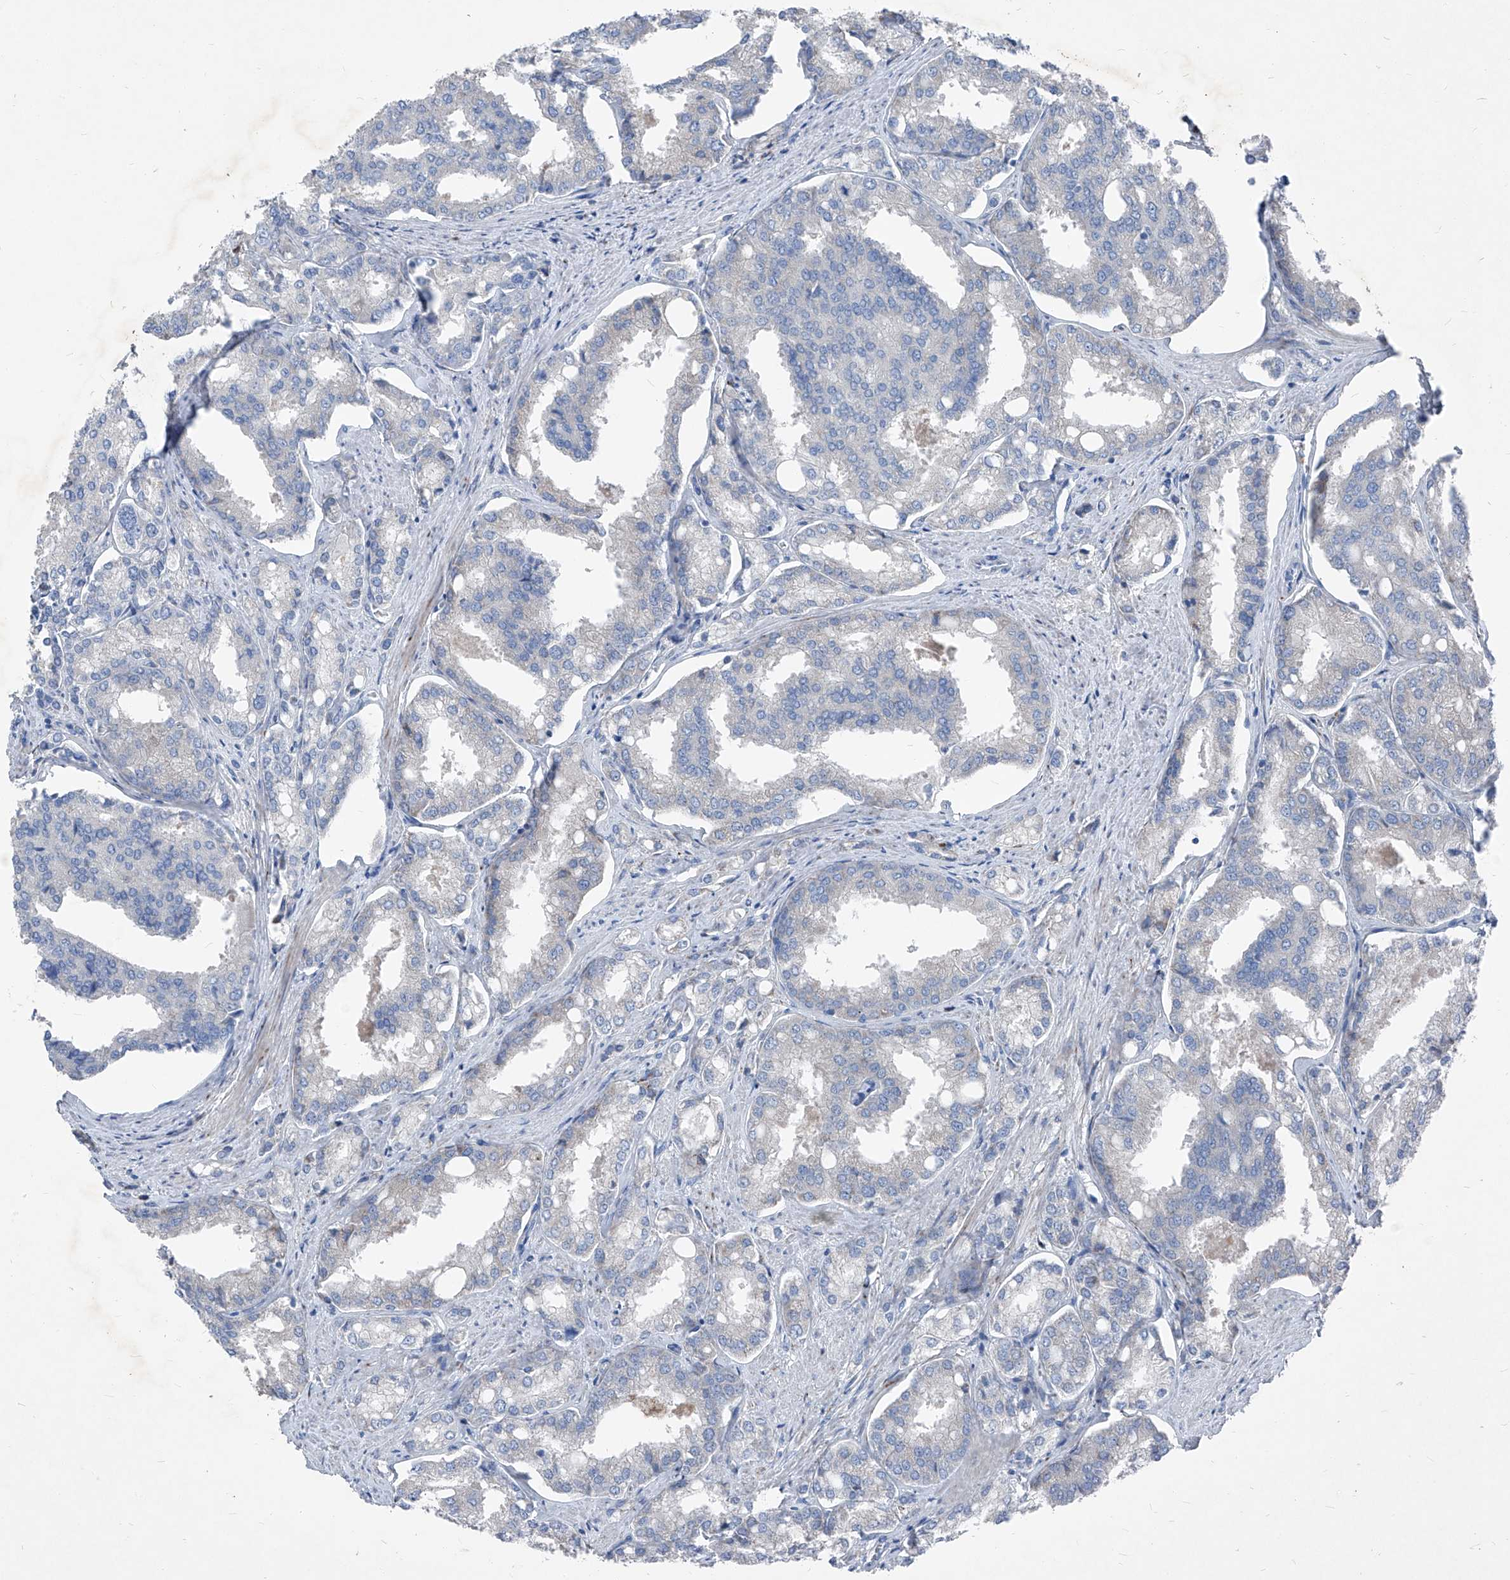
{"staining": {"intensity": "negative", "quantity": "none", "location": "none"}, "tissue": "prostate cancer", "cell_type": "Tumor cells", "image_type": "cancer", "snomed": [{"axis": "morphology", "description": "Adenocarcinoma, High grade"}, {"axis": "topography", "description": "Prostate"}], "caption": "IHC histopathology image of neoplastic tissue: human prostate adenocarcinoma (high-grade) stained with DAB (3,3'-diaminobenzidine) shows no significant protein staining in tumor cells.", "gene": "IFI27", "patient": {"sex": "male", "age": 50}}